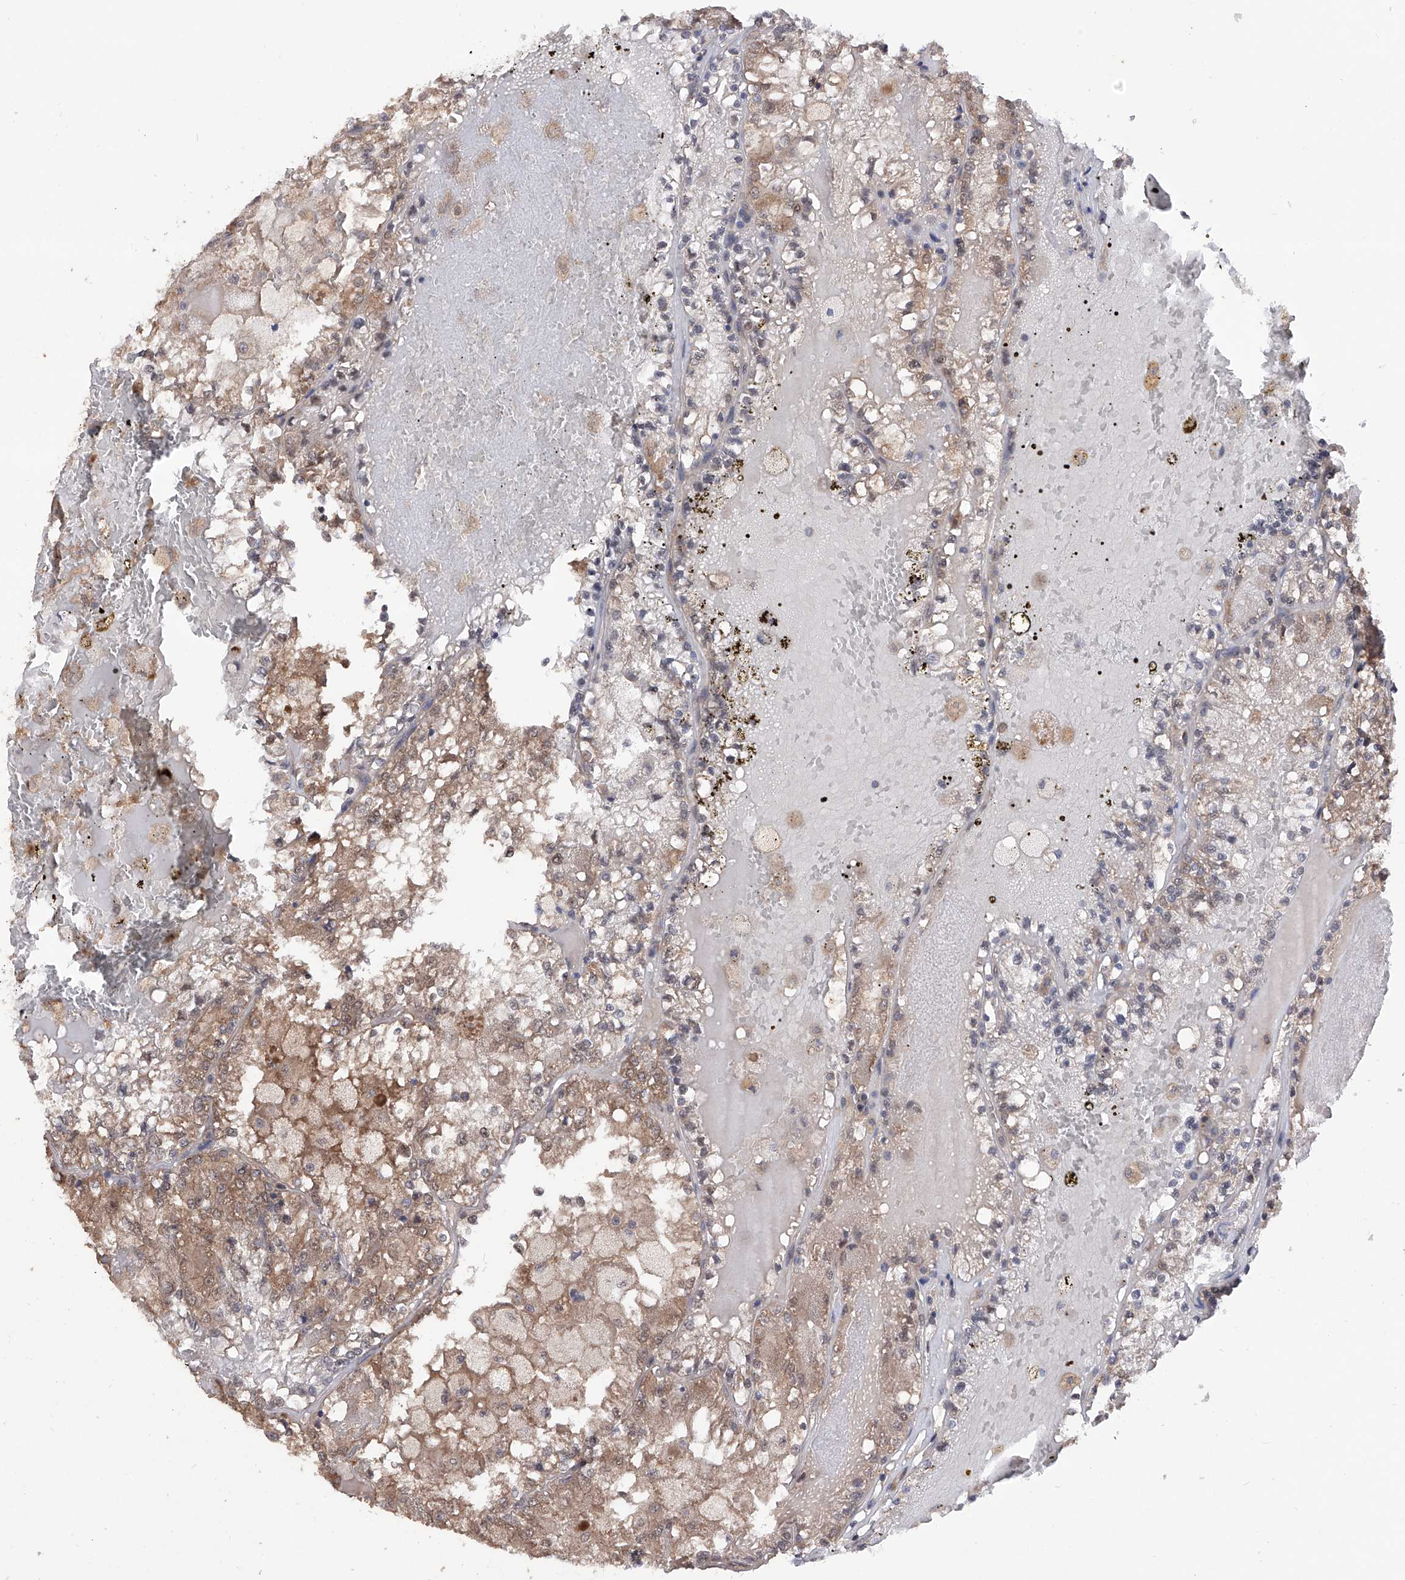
{"staining": {"intensity": "moderate", "quantity": "25%-75%", "location": "cytoplasmic/membranous"}, "tissue": "renal cancer", "cell_type": "Tumor cells", "image_type": "cancer", "snomed": [{"axis": "morphology", "description": "Adenocarcinoma, NOS"}, {"axis": "topography", "description": "Kidney"}], "caption": "Protein staining shows moderate cytoplasmic/membranous positivity in approximately 25%-75% of tumor cells in renal adenocarcinoma.", "gene": "USP45", "patient": {"sex": "female", "age": 56}}